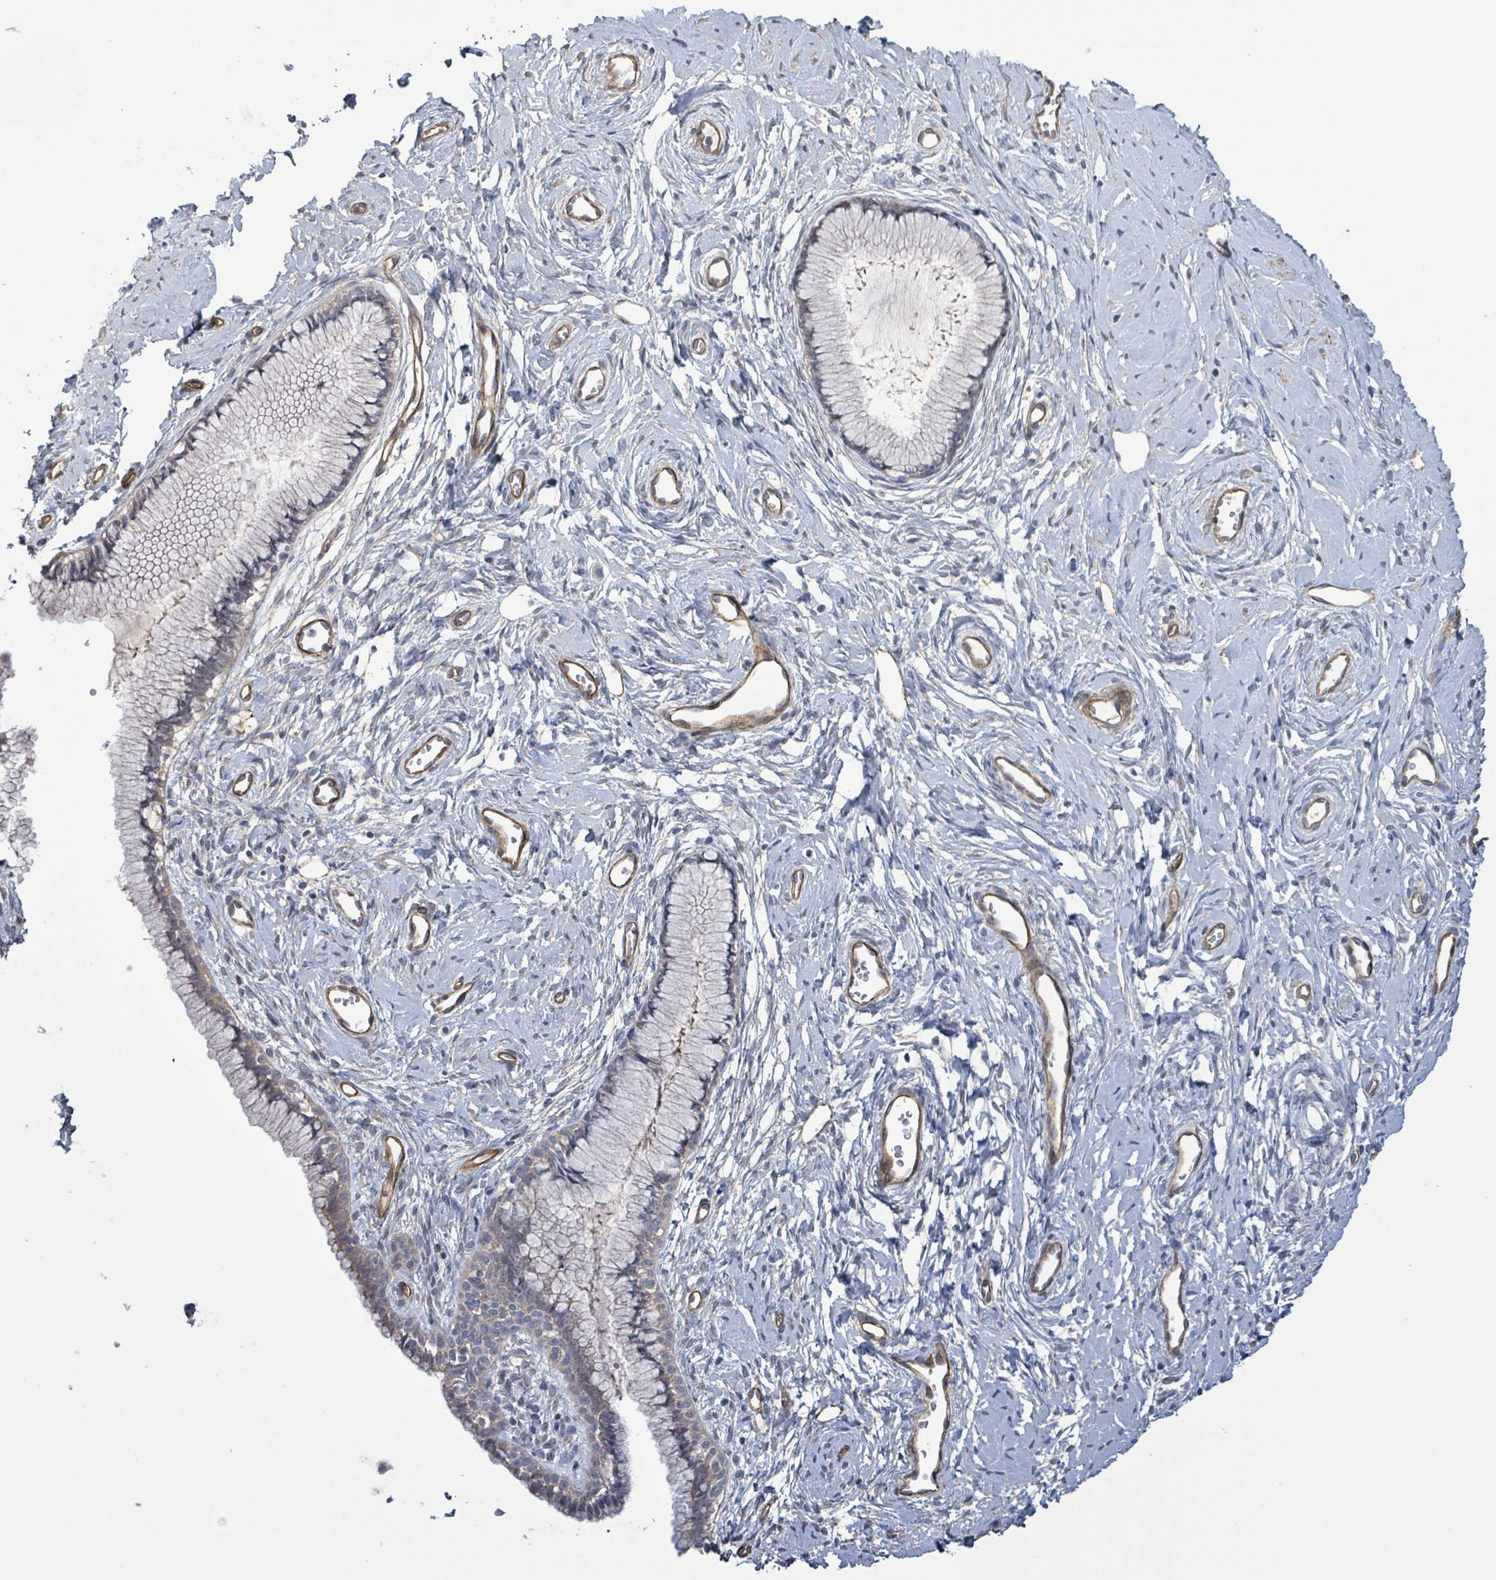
{"staining": {"intensity": "weak", "quantity": "<25%", "location": "cytoplasmic/membranous"}, "tissue": "cervix", "cell_type": "Glandular cells", "image_type": "normal", "snomed": [{"axis": "morphology", "description": "Normal tissue, NOS"}, {"axis": "topography", "description": "Cervix"}], "caption": "Immunohistochemical staining of unremarkable human cervix reveals no significant expression in glandular cells.", "gene": "KANK3", "patient": {"sex": "female", "age": 40}}